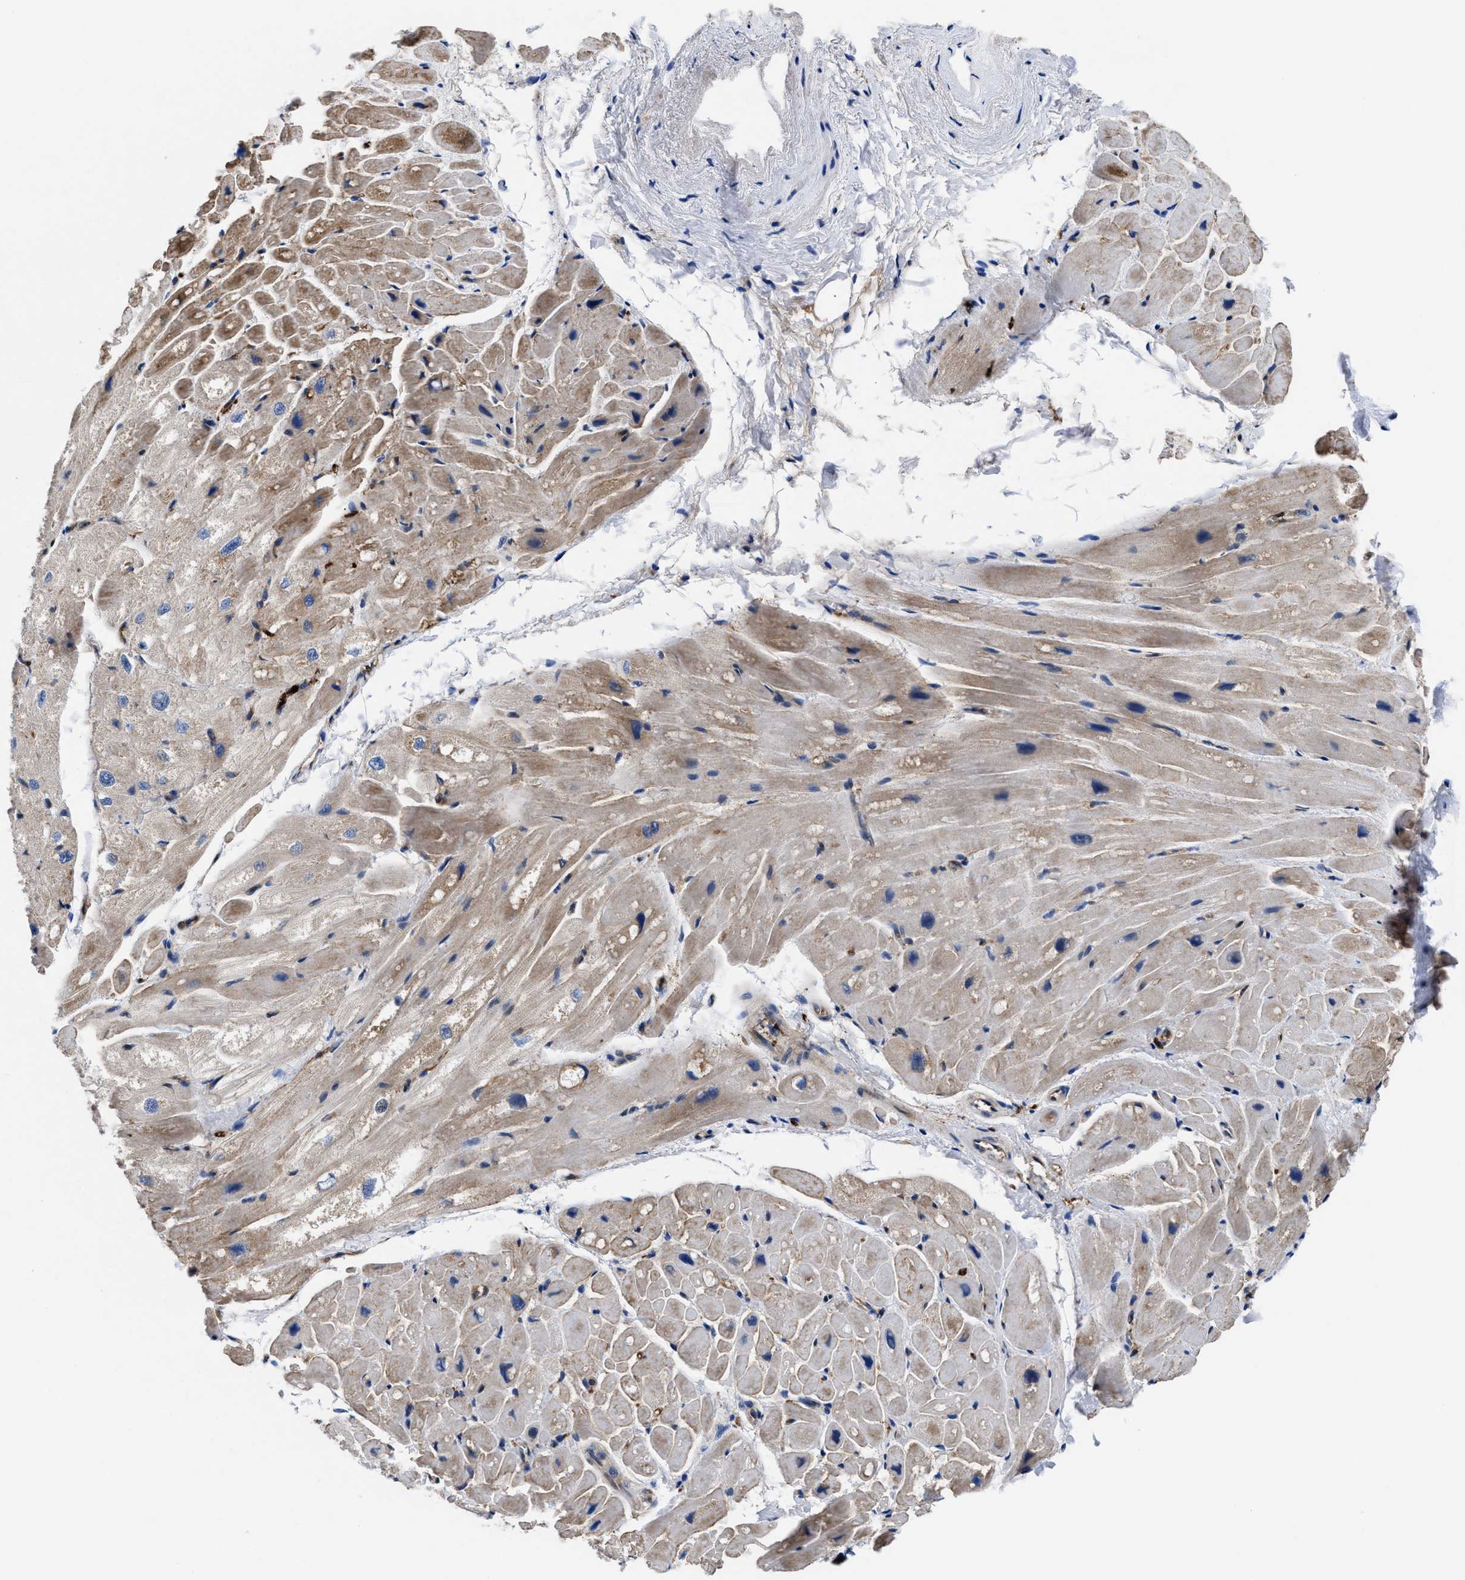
{"staining": {"intensity": "weak", "quantity": ">75%", "location": "cytoplasmic/membranous"}, "tissue": "heart muscle", "cell_type": "Cardiomyocytes", "image_type": "normal", "snomed": [{"axis": "morphology", "description": "Normal tissue, NOS"}, {"axis": "topography", "description": "Heart"}], "caption": "DAB immunohistochemical staining of benign heart muscle exhibits weak cytoplasmic/membranous protein positivity in approximately >75% of cardiomyocytes.", "gene": "ACLY", "patient": {"sex": "male", "age": 49}}